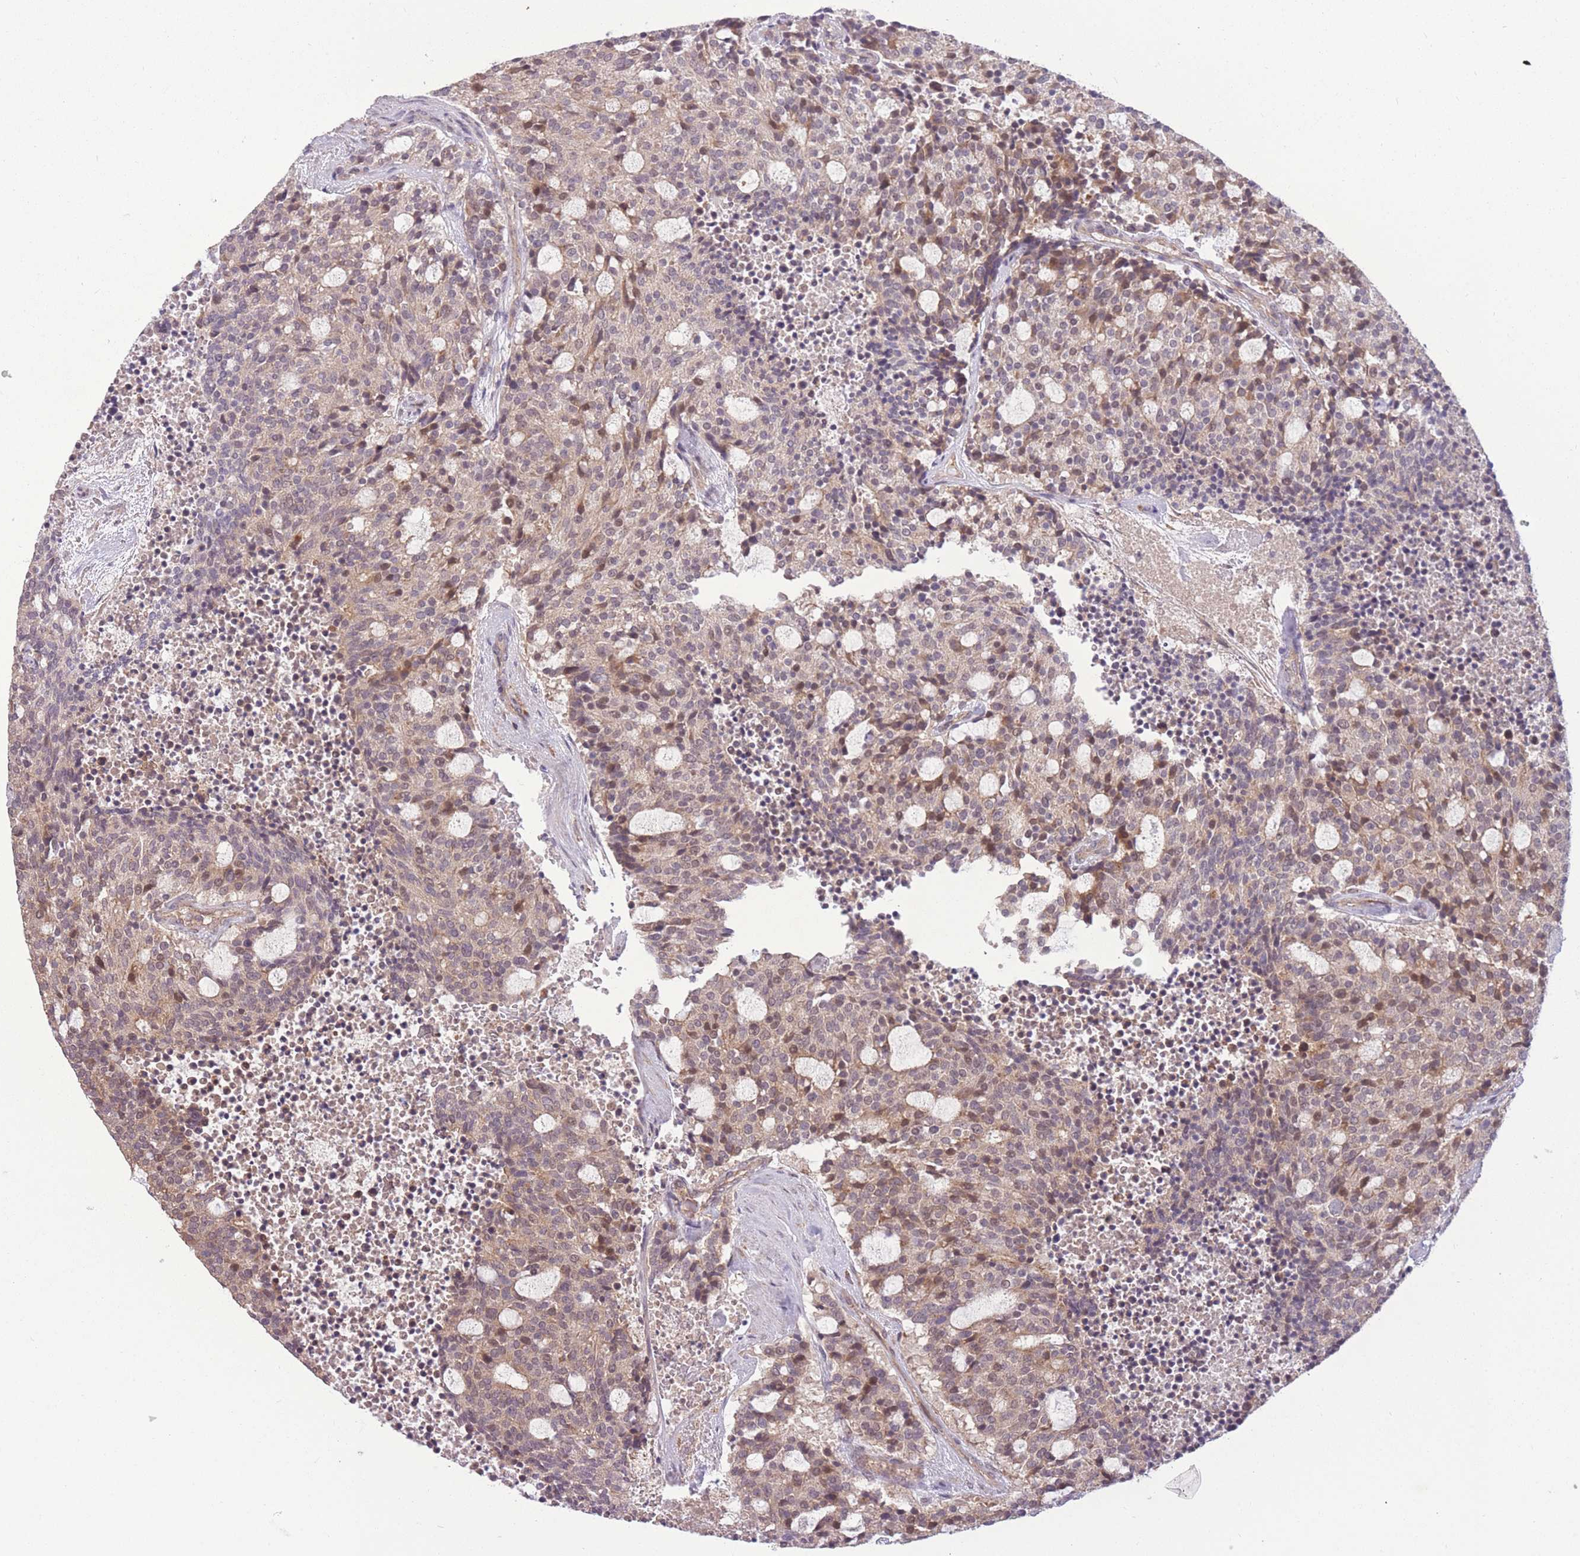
{"staining": {"intensity": "weak", "quantity": "25%-75%", "location": "cytoplasmic/membranous,nuclear"}, "tissue": "carcinoid", "cell_type": "Tumor cells", "image_type": "cancer", "snomed": [{"axis": "morphology", "description": "Carcinoid, malignant, NOS"}, {"axis": "topography", "description": "Pancreas"}], "caption": "Human malignant carcinoid stained with a protein marker displays weak staining in tumor cells.", "gene": "POLR3F", "patient": {"sex": "female", "age": 54}}